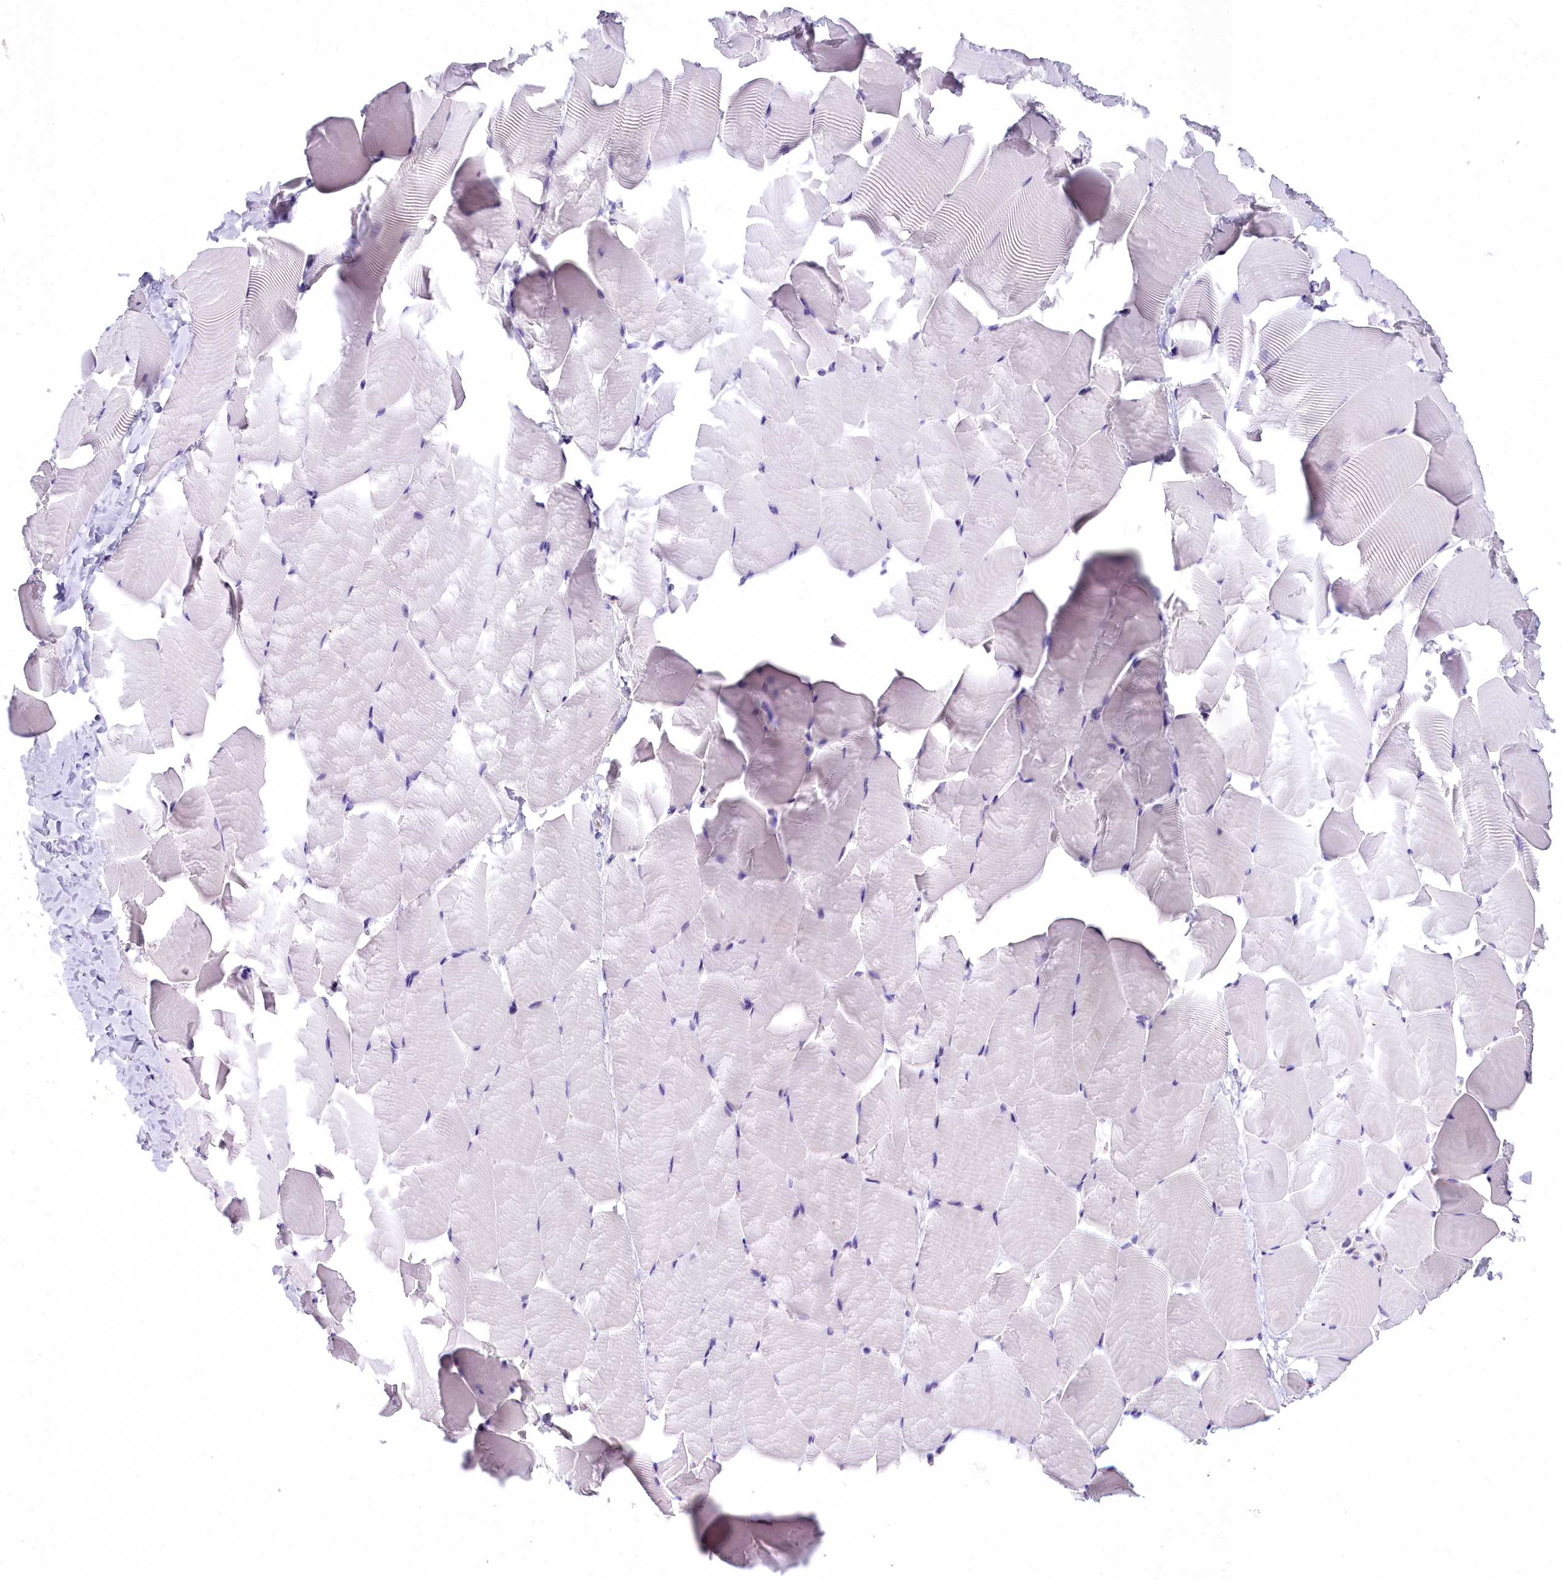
{"staining": {"intensity": "negative", "quantity": "none", "location": "none"}, "tissue": "skeletal muscle", "cell_type": "Myocytes", "image_type": "normal", "snomed": [{"axis": "morphology", "description": "Normal tissue, NOS"}, {"axis": "topography", "description": "Skeletal muscle"}], "caption": "Immunohistochemistry image of normal skeletal muscle: skeletal muscle stained with DAB (3,3'-diaminobenzidine) demonstrates no significant protein staining in myocytes.", "gene": "TIMM22", "patient": {"sex": "male", "age": 25}}